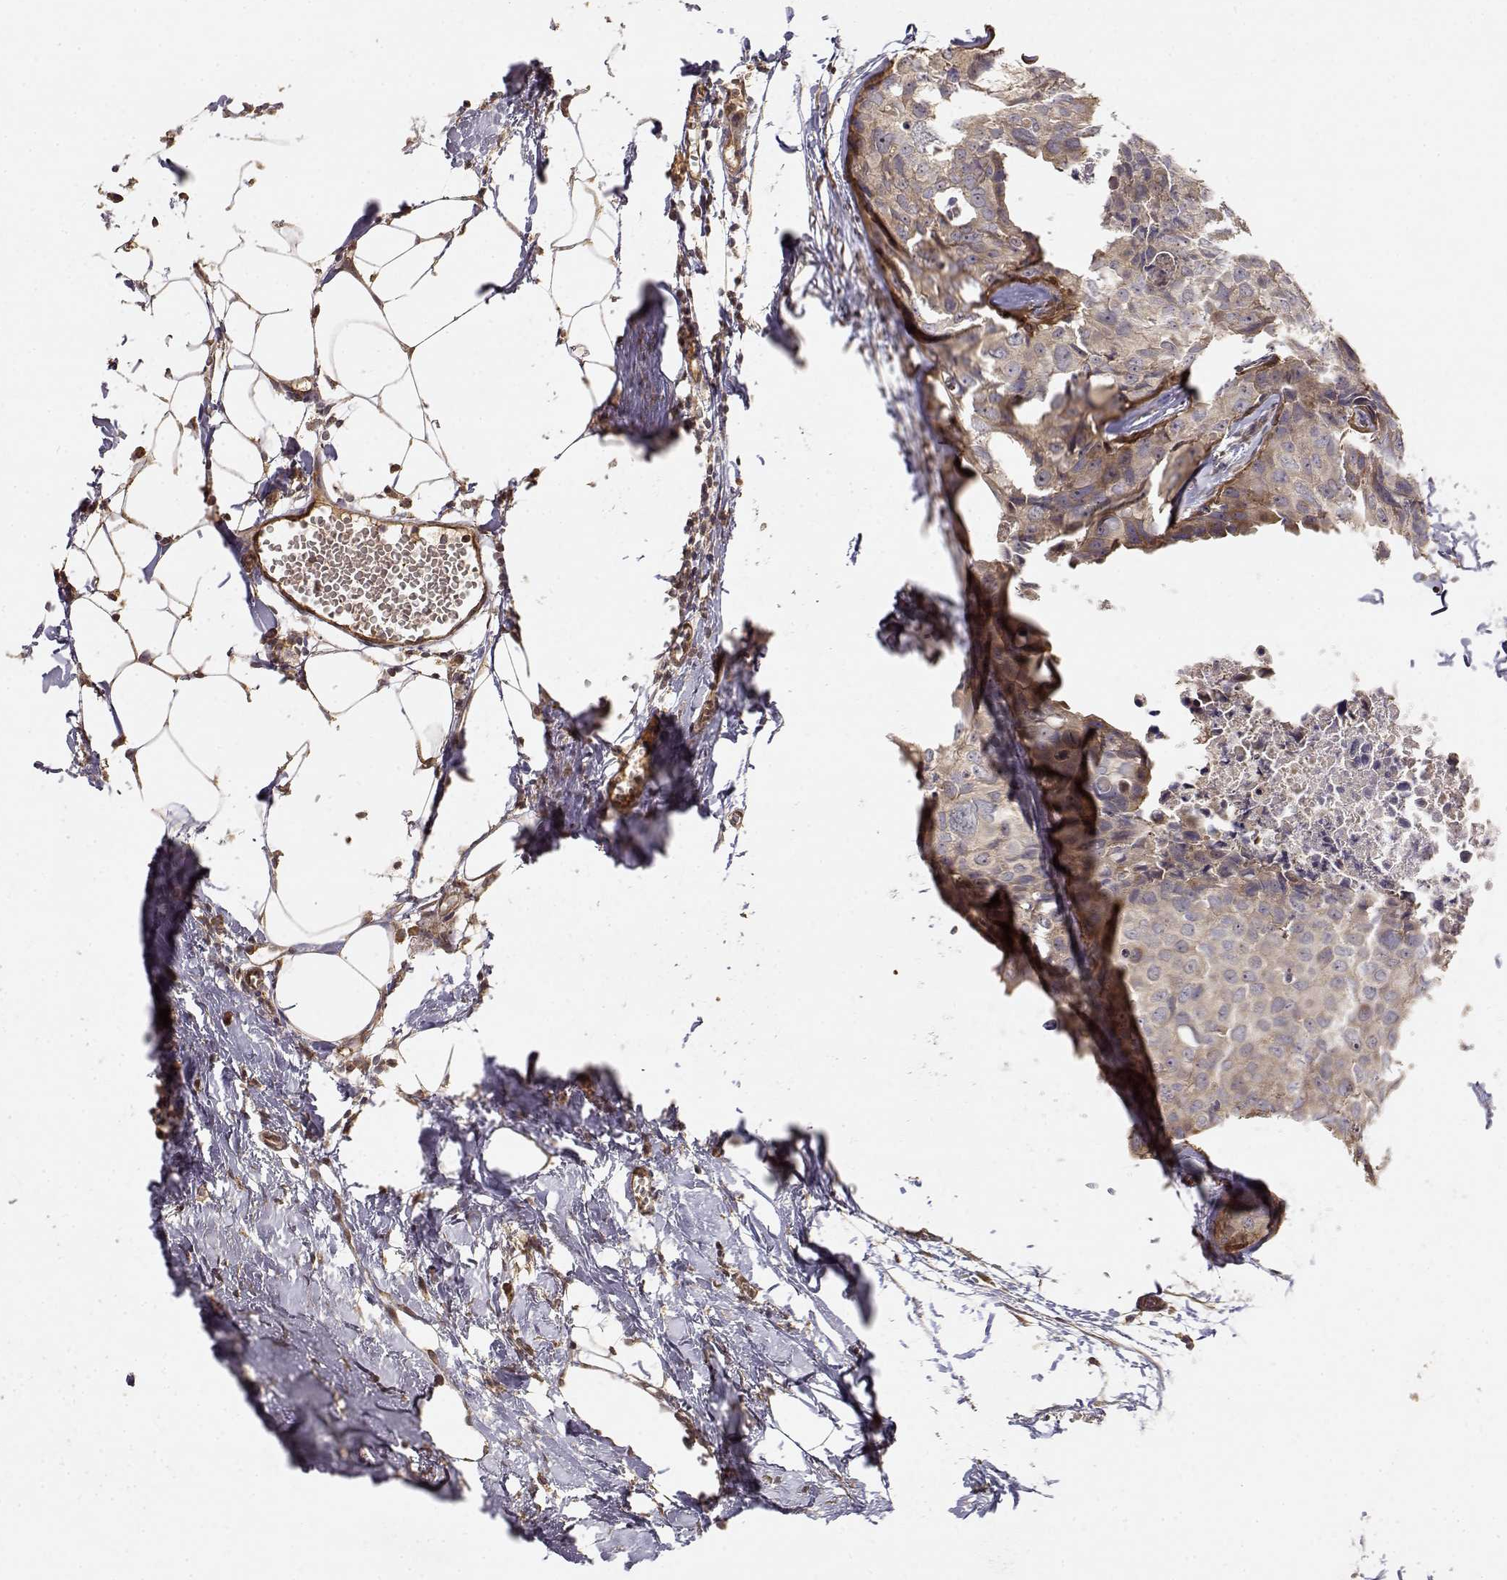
{"staining": {"intensity": "weak", "quantity": ">75%", "location": "cytoplasmic/membranous"}, "tissue": "breast cancer", "cell_type": "Tumor cells", "image_type": "cancer", "snomed": [{"axis": "morphology", "description": "Duct carcinoma"}, {"axis": "topography", "description": "Breast"}], "caption": "Immunohistochemistry (IHC) micrograph of neoplastic tissue: human breast cancer stained using IHC reveals low levels of weak protein expression localized specifically in the cytoplasmic/membranous of tumor cells, appearing as a cytoplasmic/membranous brown color.", "gene": "PICK1", "patient": {"sex": "female", "age": 38}}